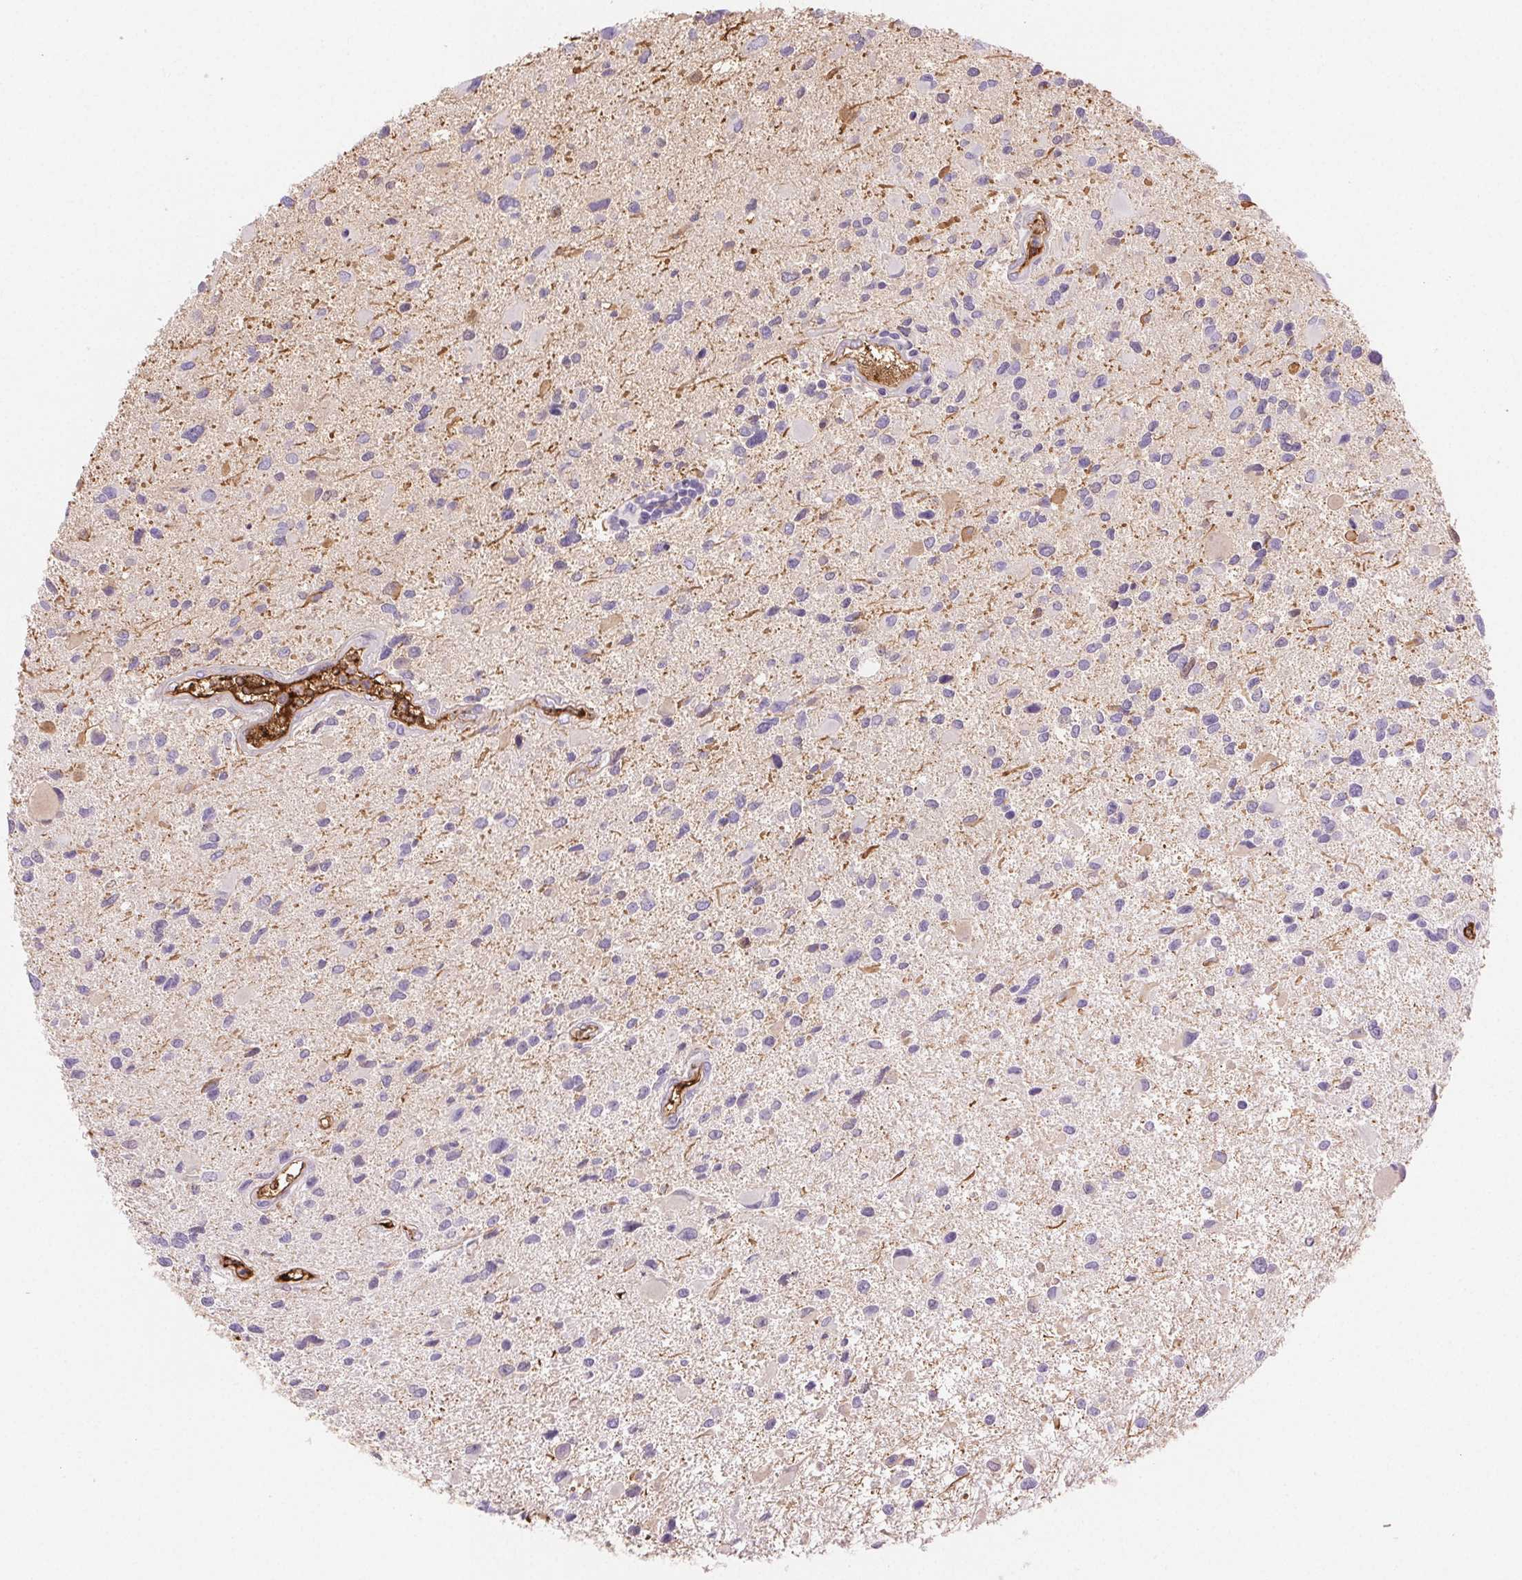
{"staining": {"intensity": "negative", "quantity": "none", "location": "none"}, "tissue": "glioma", "cell_type": "Tumor cells", "image_type": "cancer", "snomed": [{"axis": "morphology", "description": "Glioma, malignant, Low grade"}, {"axis": "topography", "description": "Brain"}], "caption": "Low-grade glioma (malignant) stained for a protein using IHC shows no expression tumor cells.", "gene": "FGA", "patient": {"sex": "female", "age": 32}}